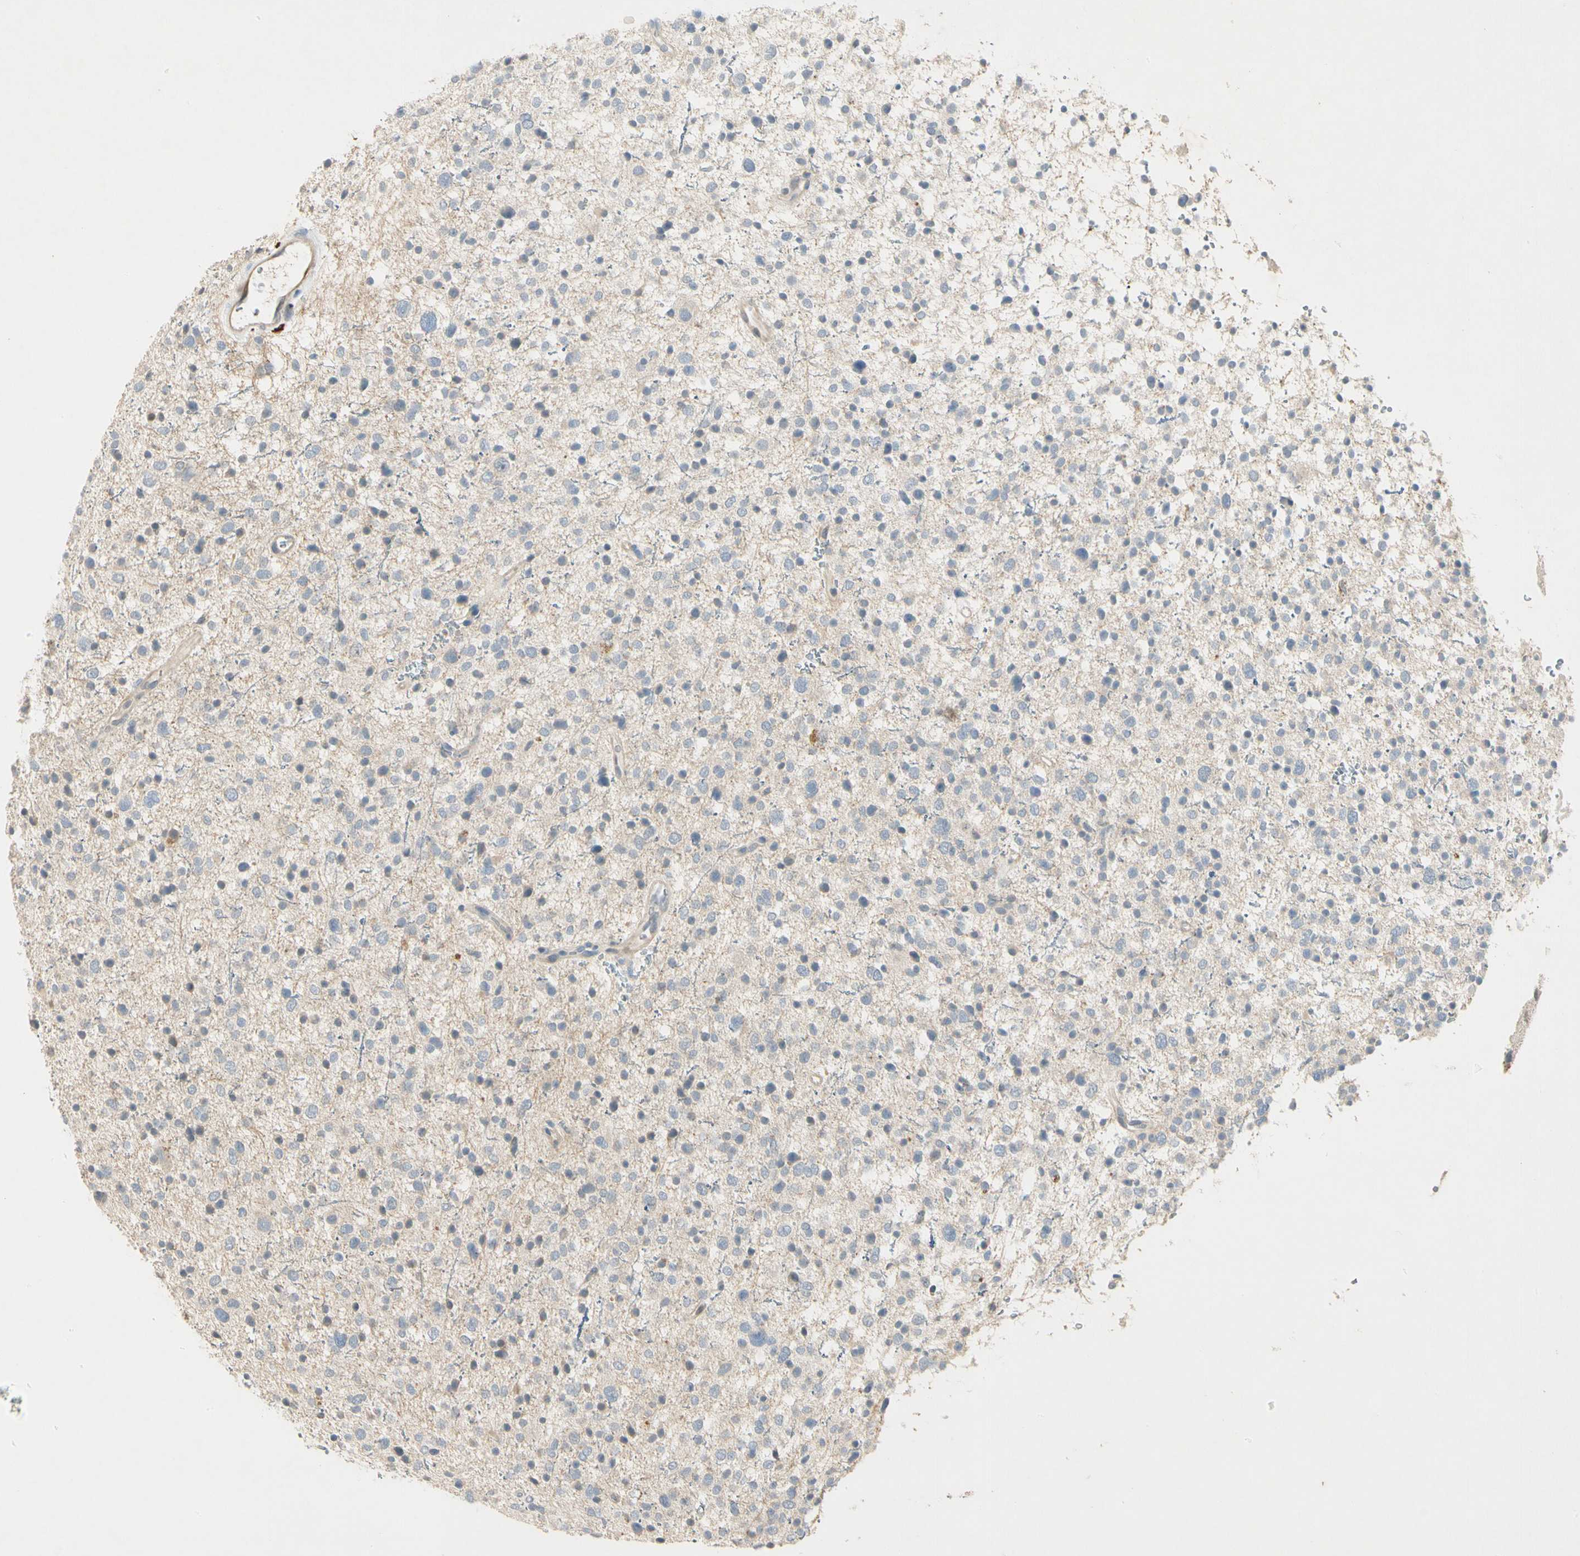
{"staining": {"intensity": "negative", "quantity": "none", "location": "none"}, "tissue": "glioma", "cell_type": "Tumor cells", "image_type": "cancer", "snomed": [{"axis": "morphology", "description": "Glioma, malignant, Low grade"}, {"axis": "topography", "description": "Brain"}], "caption": "Malignant glioma (low-grade) was stained to show a protein in brown. There is no significant positivity in tumor cells. (Immunohistochemistry (ihc), brightfield microscopy, high magnification).", "gene": "PRSS21", "patient": {"sex": "female", "age": 37}}